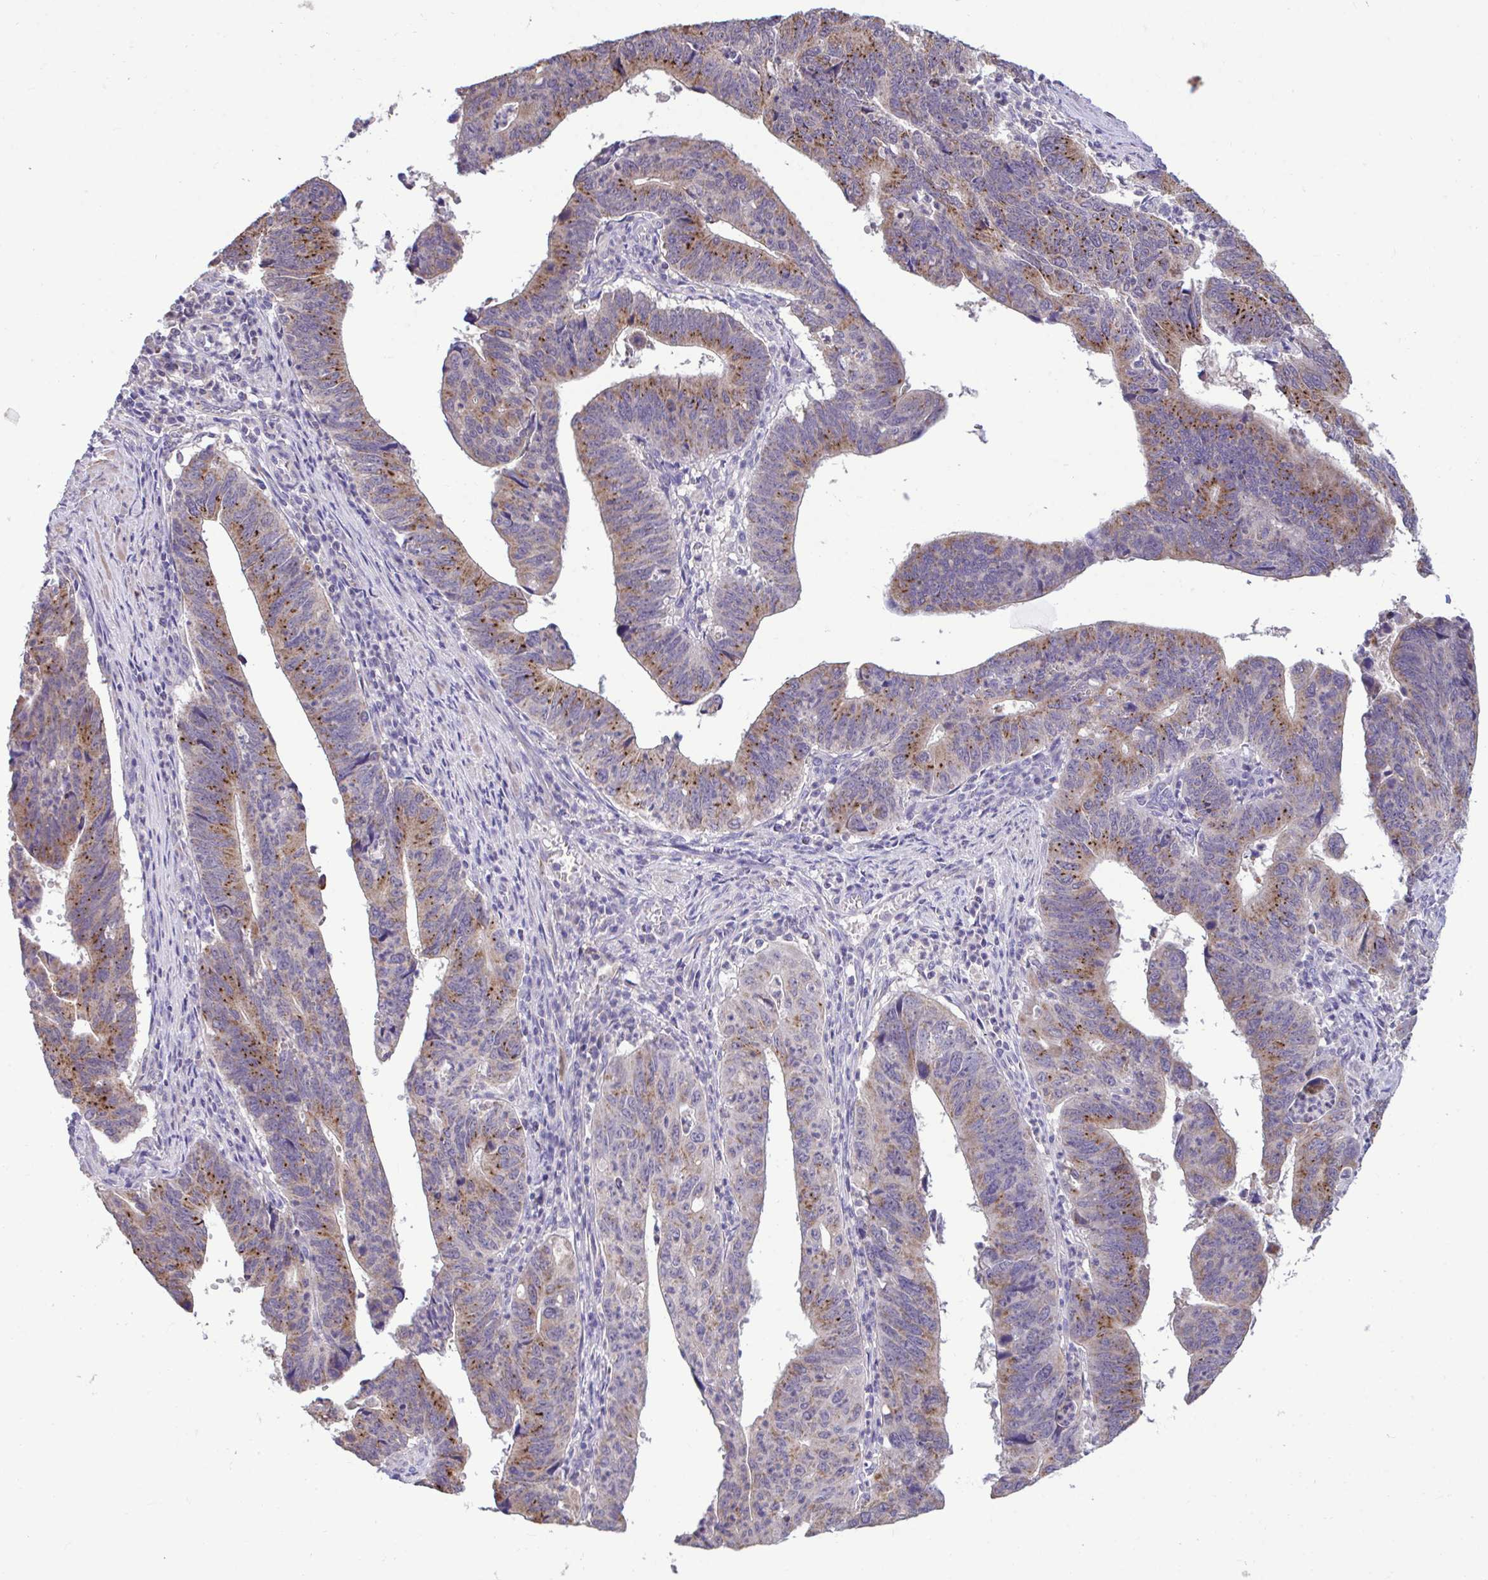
{"staining": {"intensity": "moderate", "quantity": ">75%", "location": "cytoplasmic/membranous"}, "tissue": "stomach cancer", "cell_type": "Tumor cells", "image_type": "cancer", "snomed": [{"axis": "morphology", "description": "Adenocarcinoma, NOS"}, {"axis": "topography", "description": "Stomach"}], "caption": "Immunohistochemistry micrograph of stomach adenocarcinoma stained for a protein (brown), which exhibits medium levels of moderate cytoplasmic/membranous staining in approximately >75% of tumor cells.", "gene": "SARS2", "patient": {"sex": "male", "age": 59}}